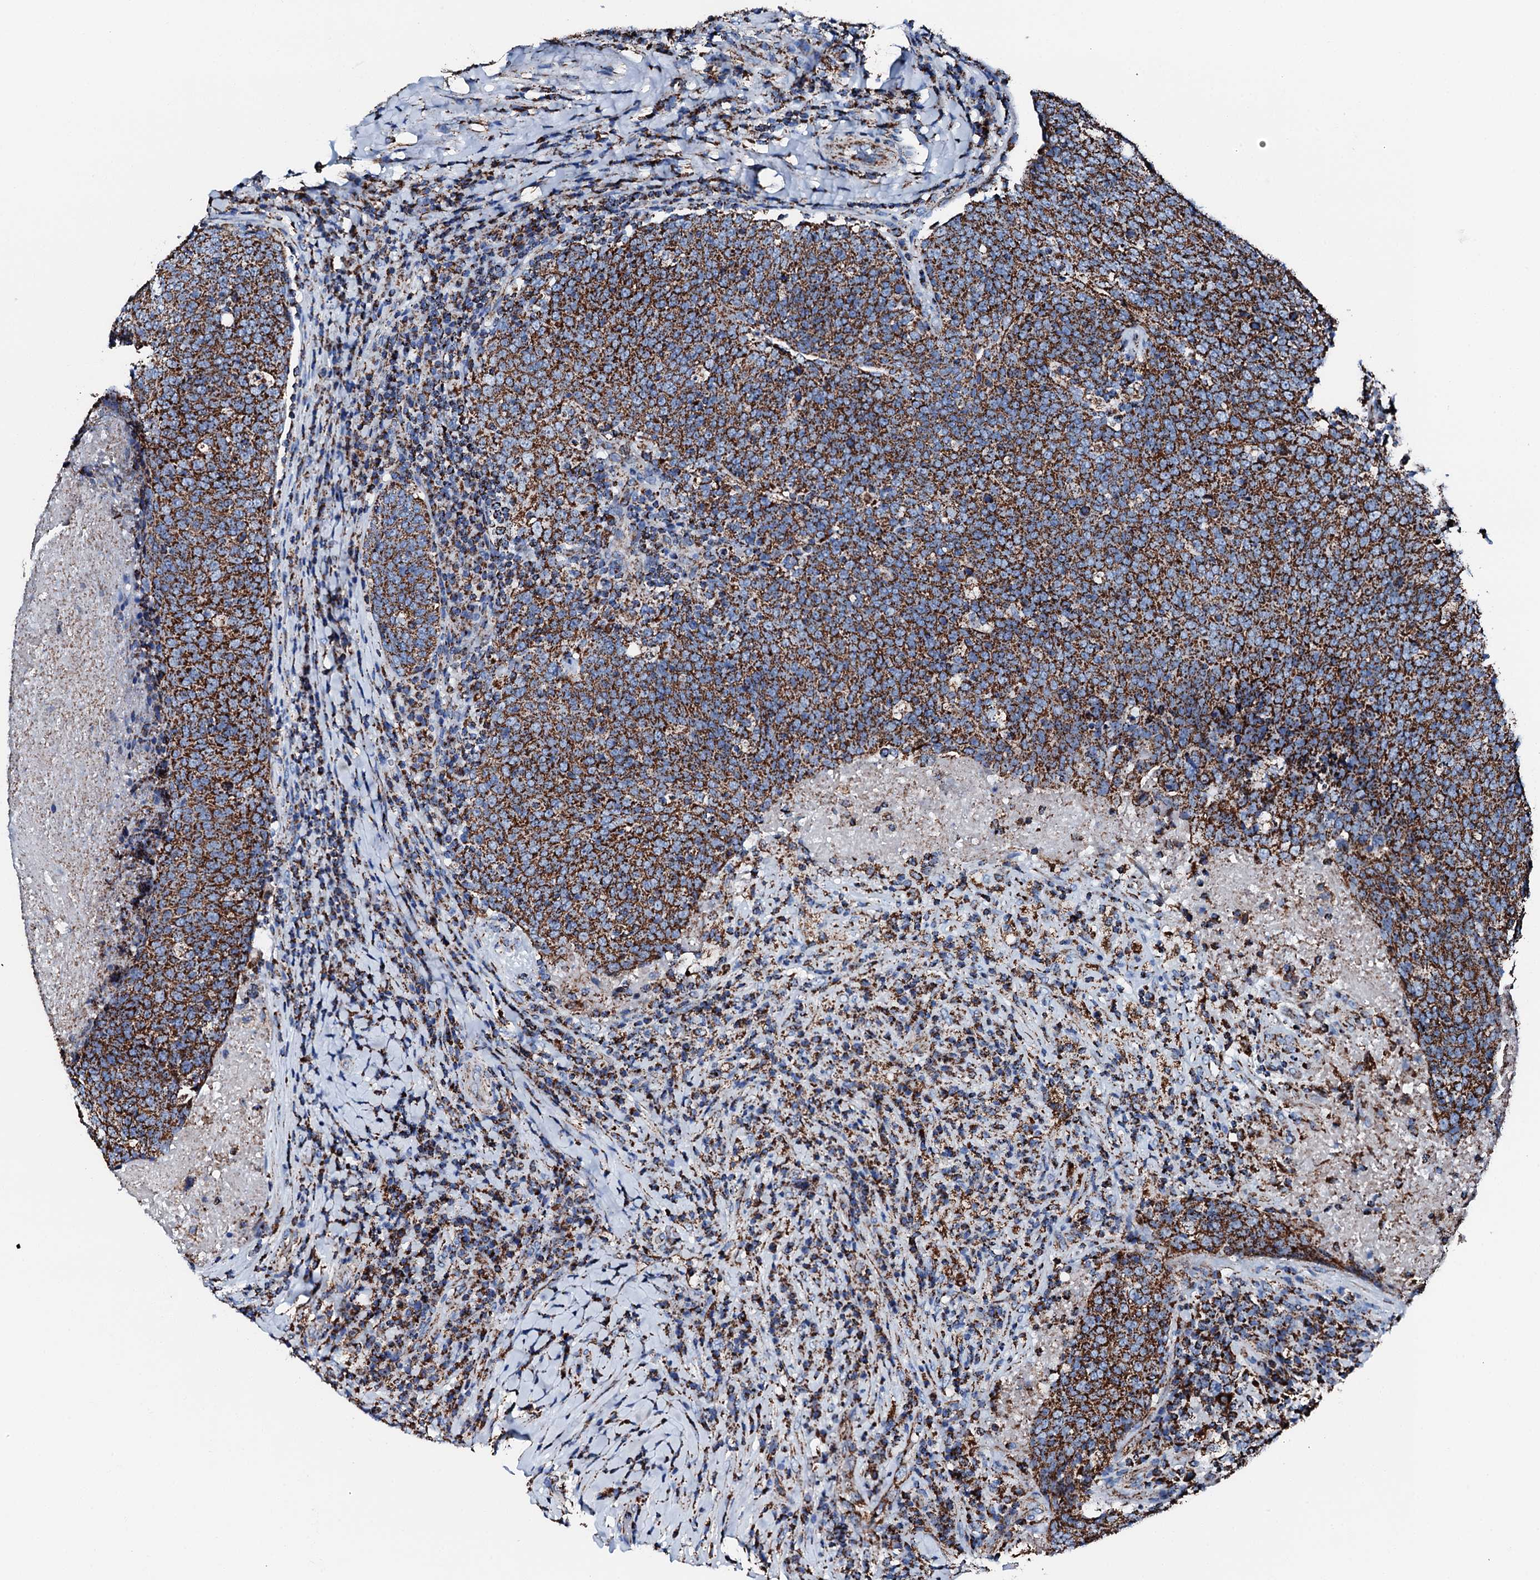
{"staining": {"intensity": "strong", "quantity": ">75%", "location": "cytoplasmic/membranous"}, "tissue": "head and neck cancer", "cell_type": "Tumor cells", "image_type": "cancer", "snomed": [{"axis": "morphology", "description": "Squamous cell carcinoma, NOS"}, {"axis": "morphology", "description": "Squamous cell carcinoma, metastatic, NOS"}, {"axis": "topography", "description": "Lymph node"}, {"axis": "topography", "description": "Head-Neck"}], "caption": "Head and neck squamous cell carcinoma was stained to show a protein in brown. There is high levels of strong cytoplasmic/membranous expression in about >75% of tumor cells. The staining is performed using DAB (3,3'-diaminobenzidine) brown chromogen to label protein expression. The nuclei are counter-stained blue using hematoxylin.", "gene": "HADH", "patient": {"sex": "male", "age": 62}}